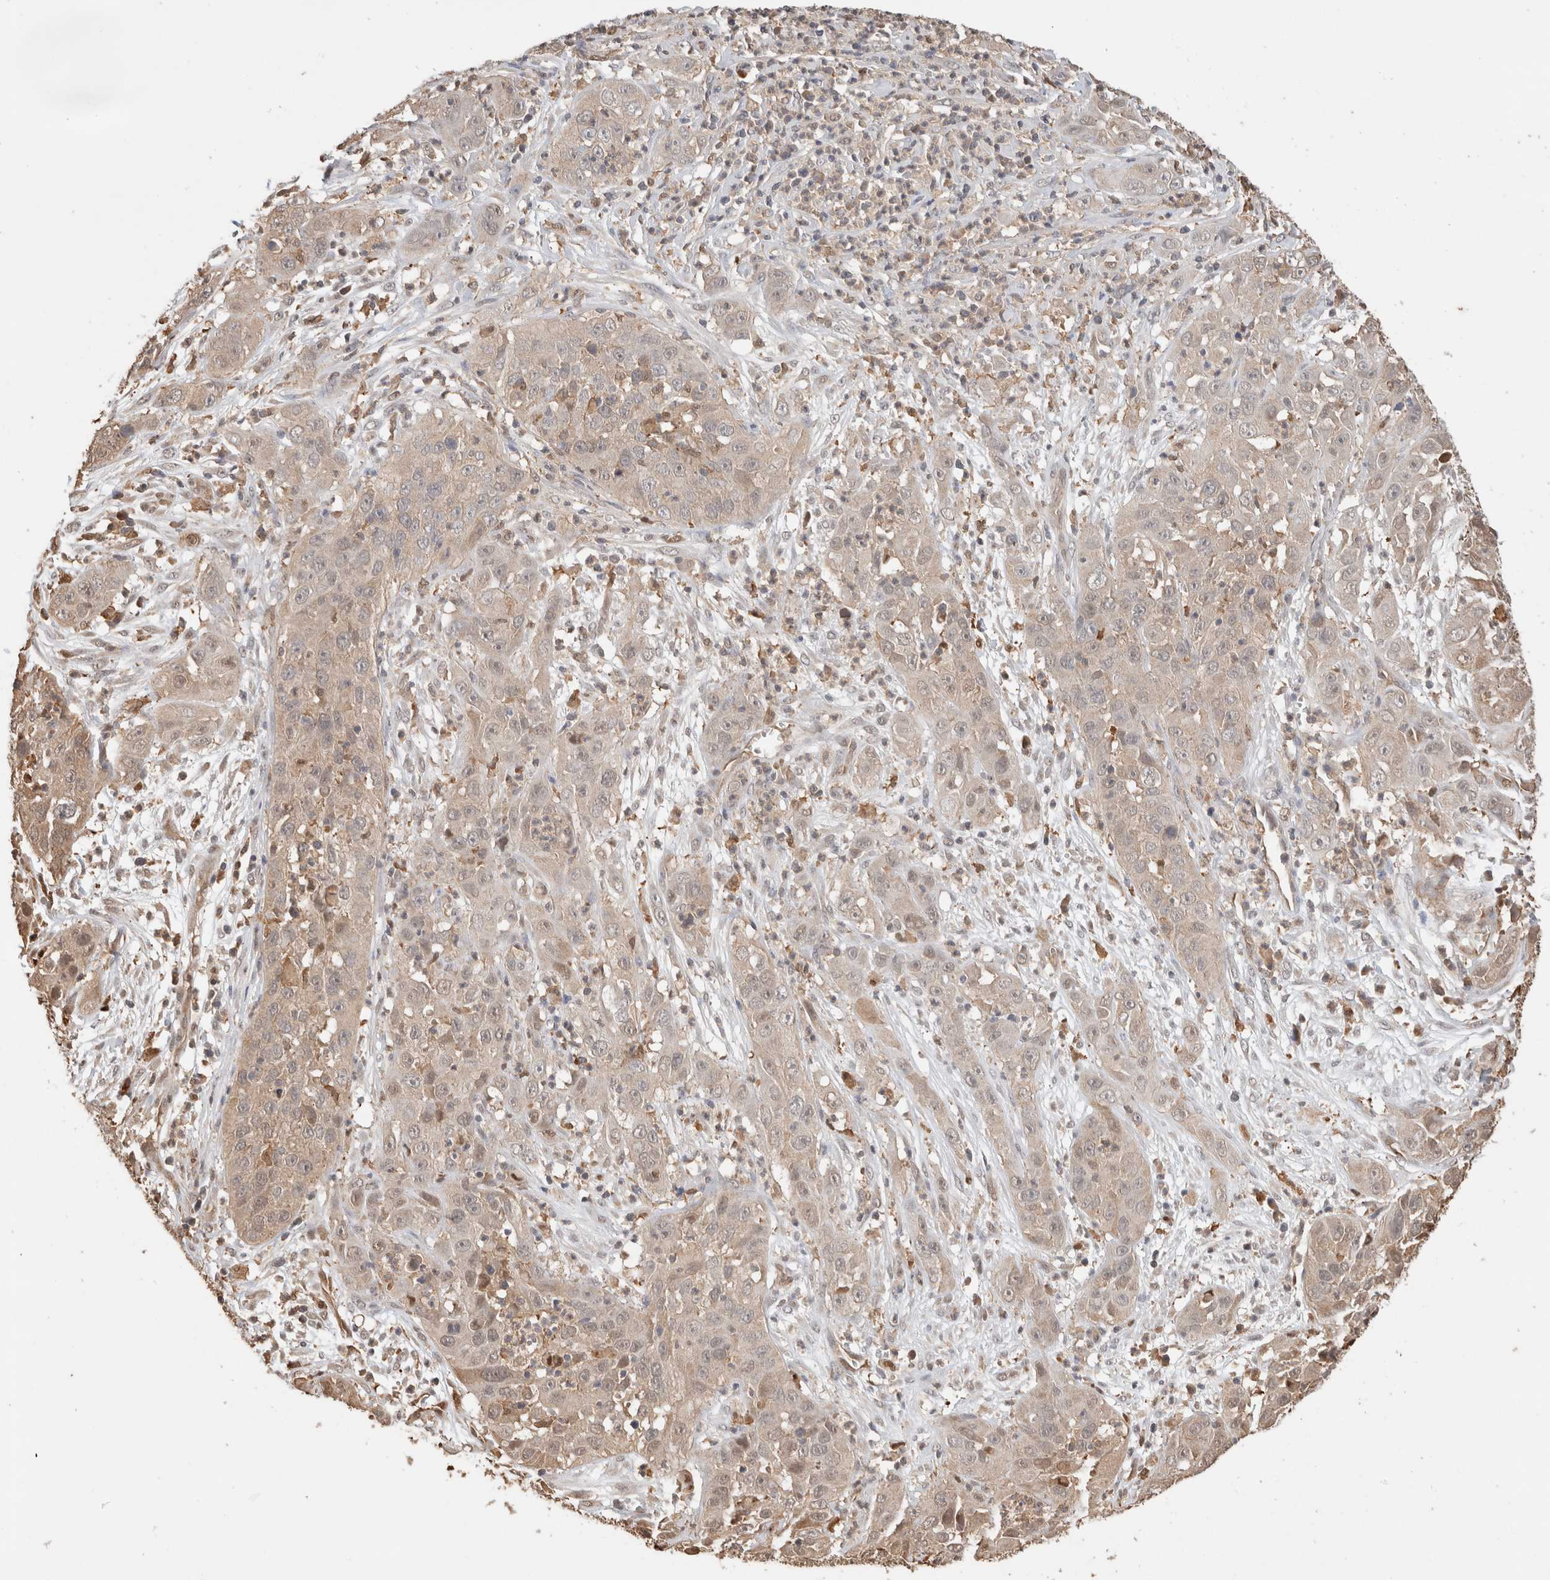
{"staining": {"intensity": "weak", "quantity": "<25%", "location": "cytoplasmic/membranous,nuclear"}, "tissue": "cervical cancer", "cell_type": "Tumor cells", "image_type": "cancer", "snomed": [{"axis": "morphology", "description": "Squamous cell carcinoma, NOS"}, {"axis": "topography", "description": "Cervix"}], "caption": "The immunohistochemistry histopathology image has no significant staining in tumor cells of cervical cancer (squamous cell carcinoma) tissue. (DAB (3,3'-diaminobenzidine) immunohistochemistry (IHC) with hematoxylin counter stain).", "gene": "YWHAH", "patient": {"sex": "female", "age": 32}}